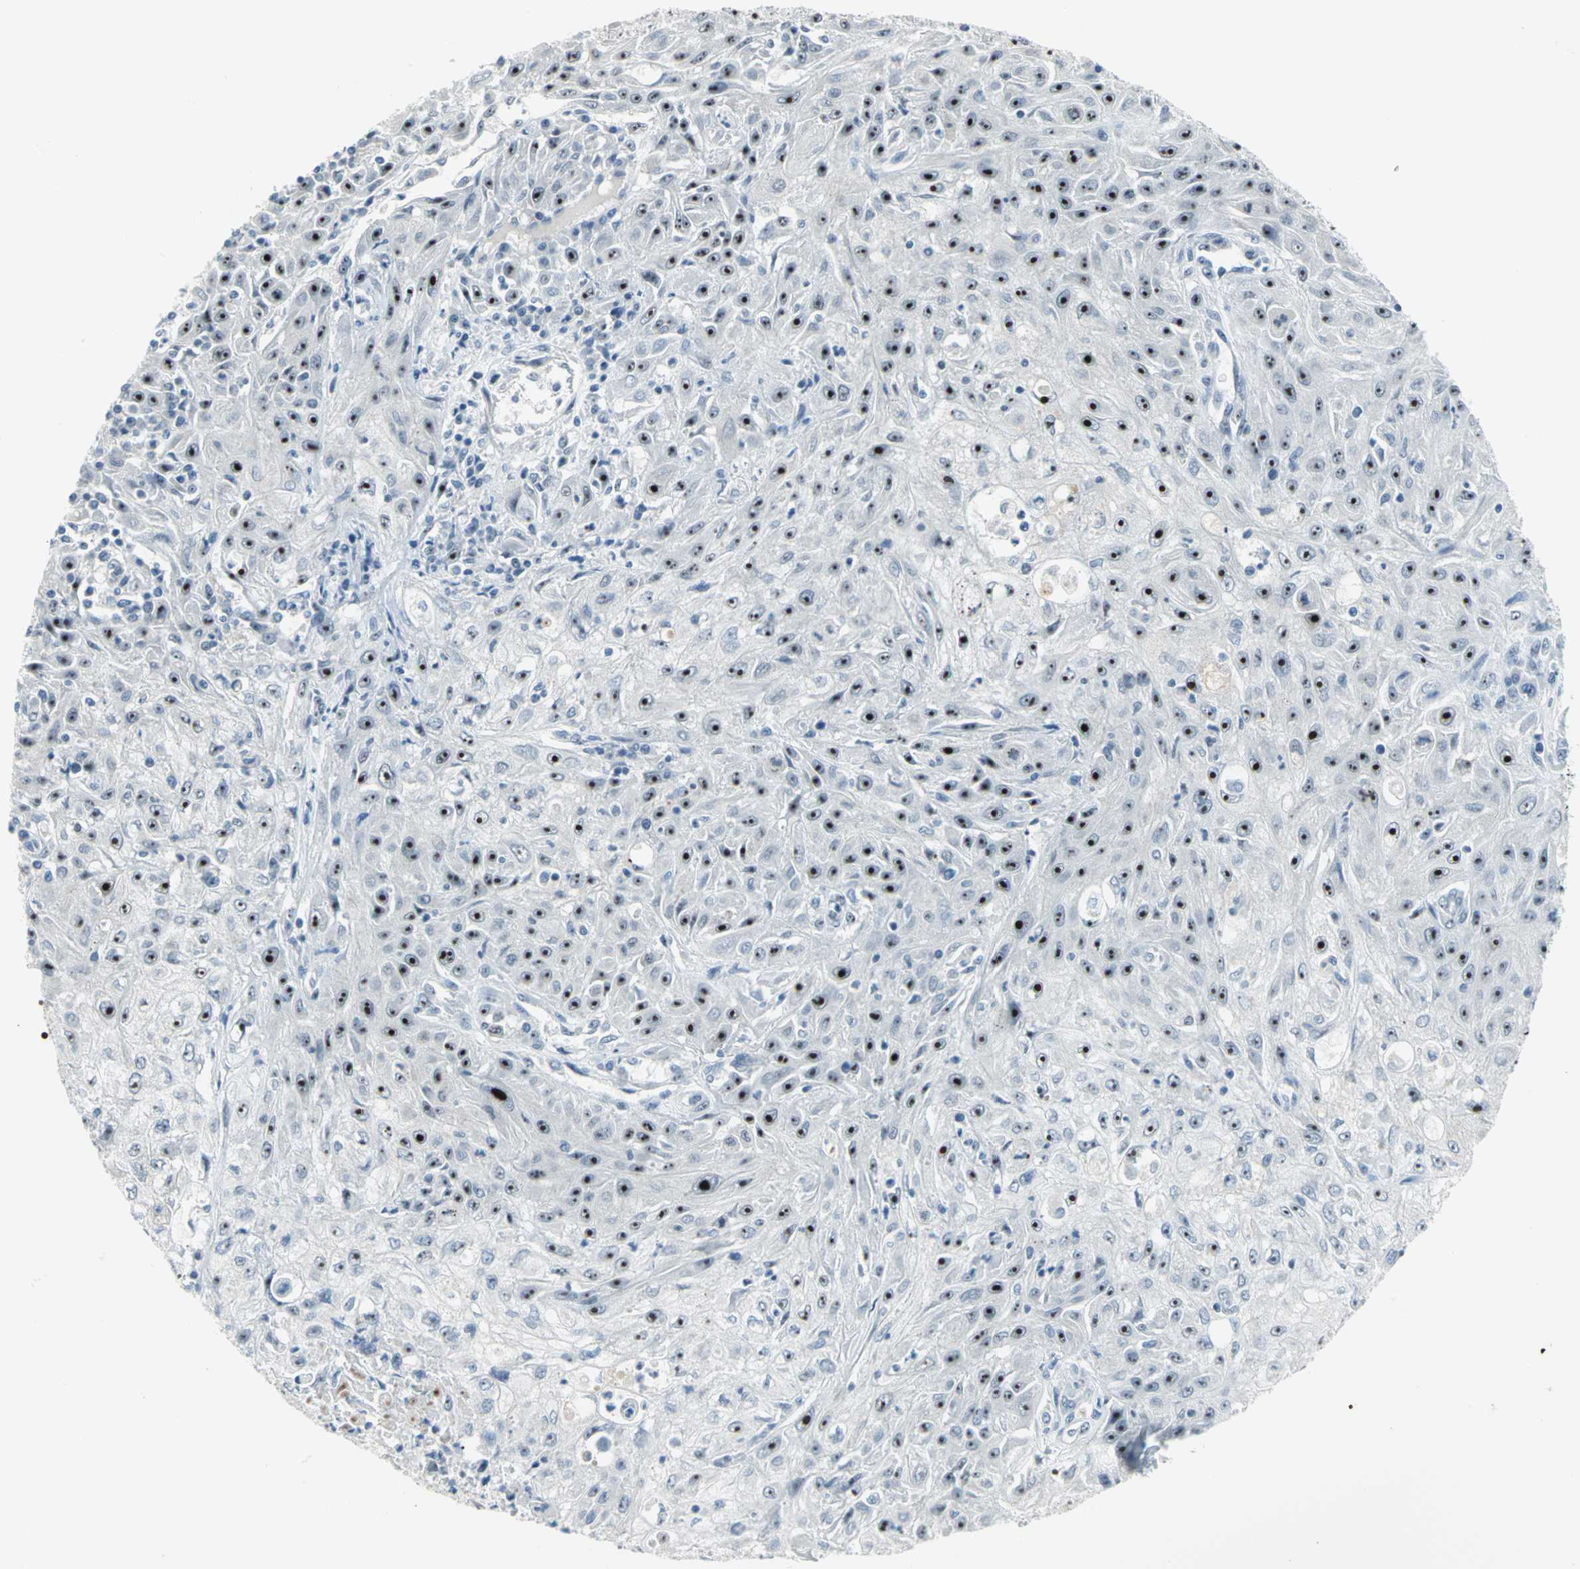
{"staining": {"intensity": "strong", "quantity": ">75%", "location": "nuclear"}, "tissue": "skin cancer", "cell_type": "Tumor cells", "image_type": "cancer", "snomed": [{"axis": "morphology", "description": "Squamous cell carcinoma, NOS"}, {"axis": "topography", "description": "Skin"}], "caption": "Tumor cells show high levels of strong nuclear staining in about >75% of cells in human skin cancer (squamous cell carcinoma).", "gene": "MYBBP1A", "patient": {"sex": "male", "age": 75}}